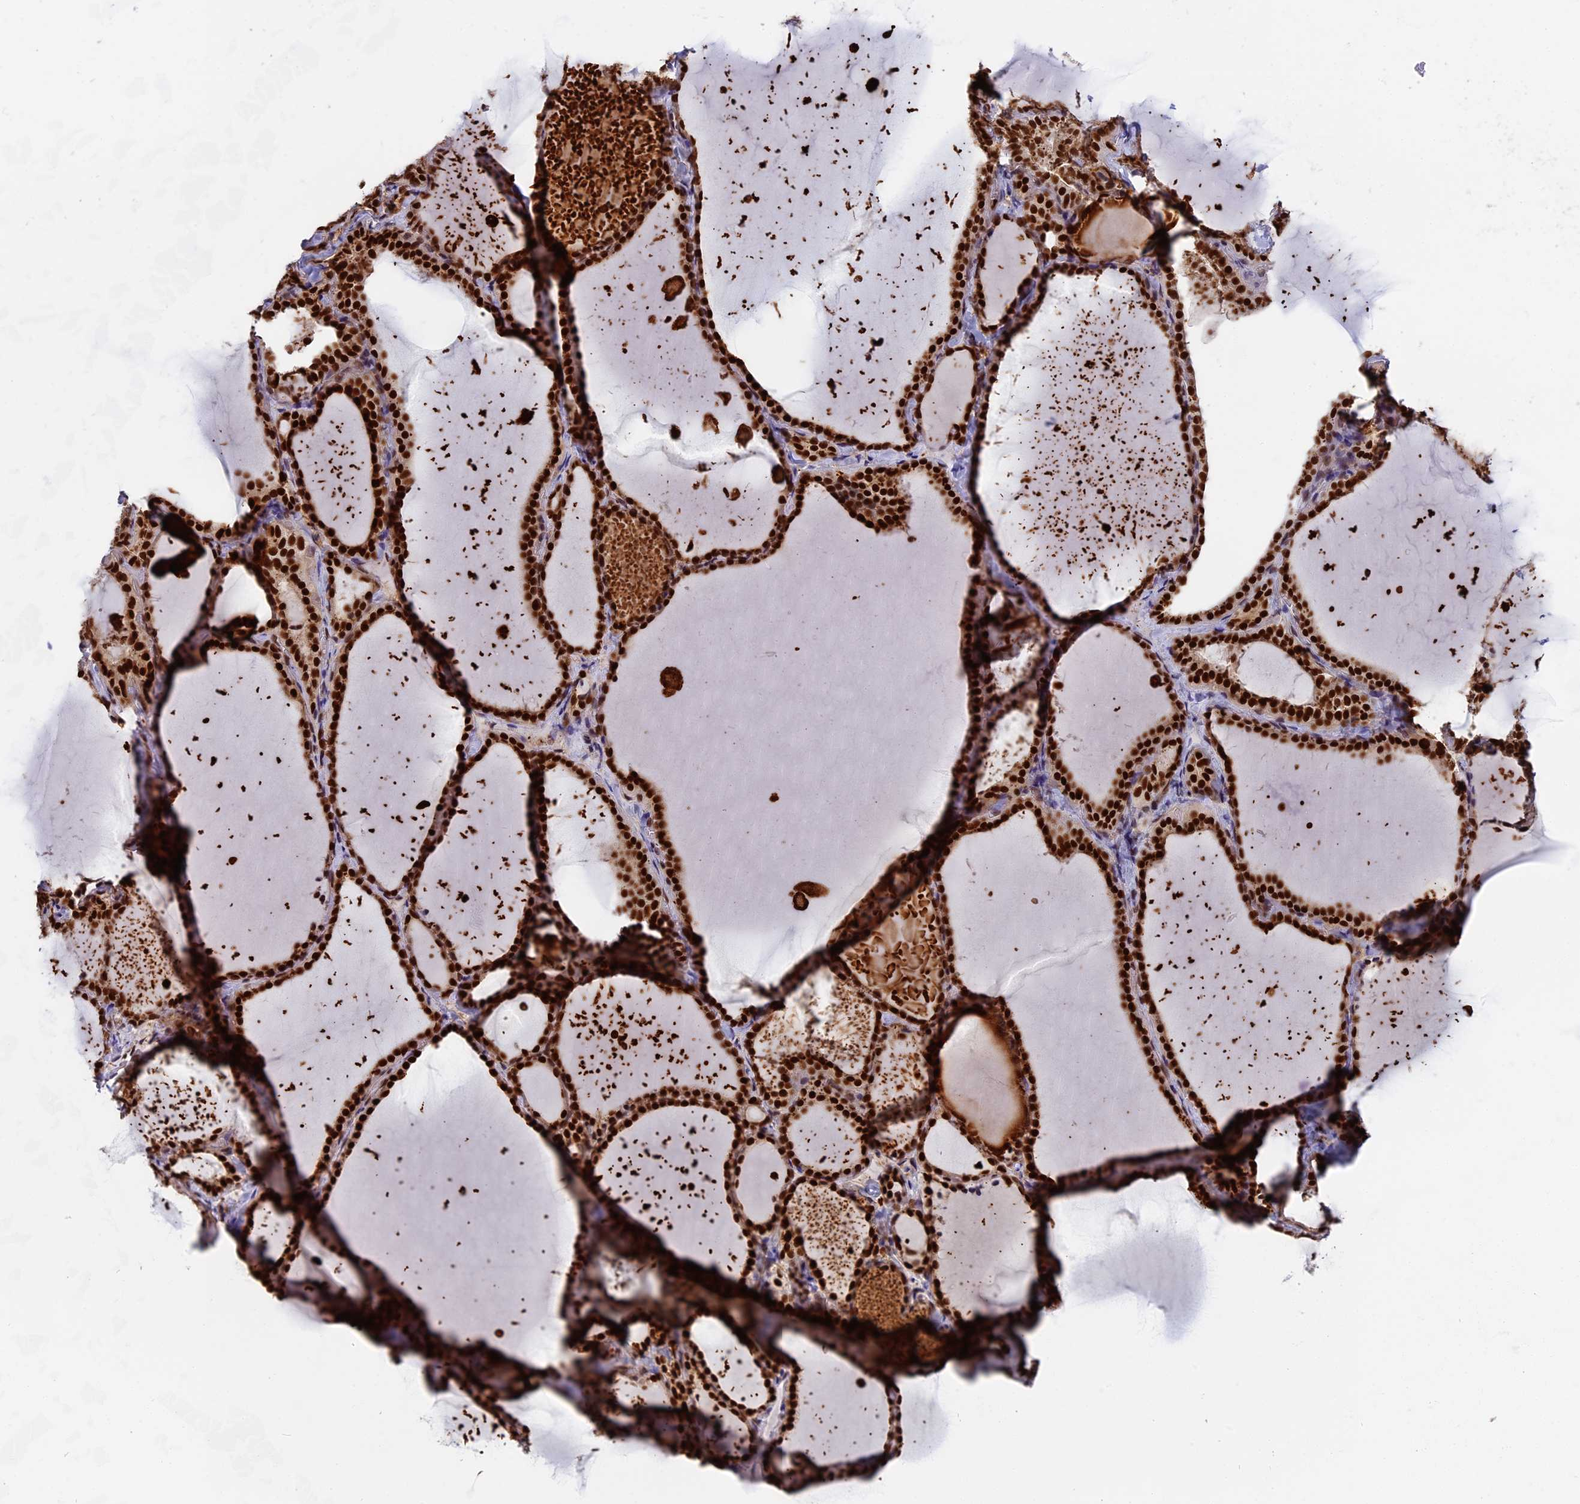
{"staining": {"intensity": "strong", "quantity": ">75%", "location": "nuclear"}, "tissue": "thyroid gland", "cell_type": "Glandular cells", "image_type": "normal", "snomed": [{"axis": "morphology", "description": "Normal tissue, NOS"}, {"axis": "topography", "description": "Thyroid gland"}], "caption": "Thyroid gland stained with immunohistochemistry exhibits strong nuclear expression in approximately >75% of glandular cells.", "gene": "RAMACL", "patient": {"sex": "female", "age": 22}}